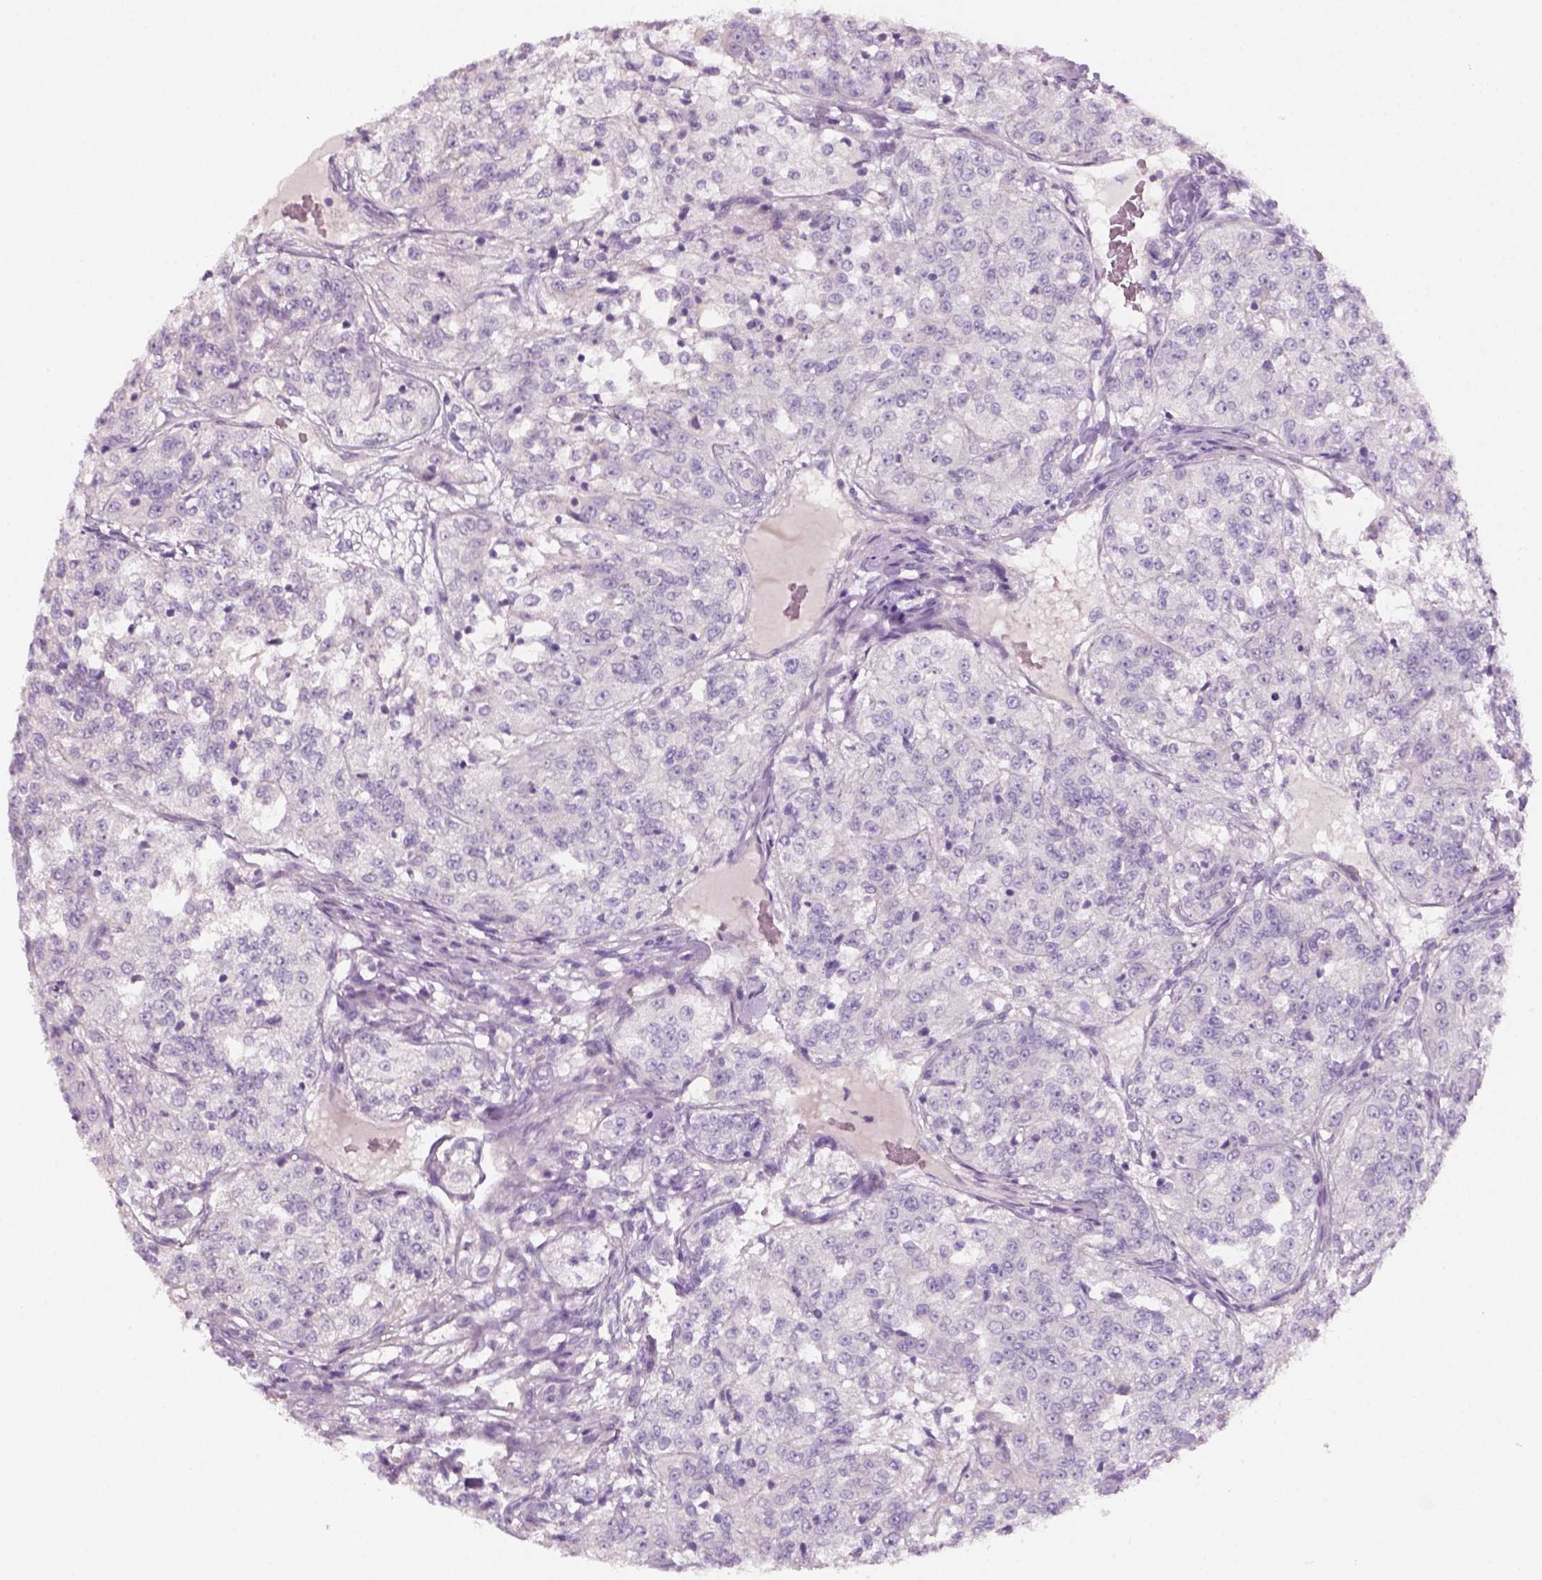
{"staining": {"intensity": "negative", "quantity": "none", "location": "none"}, "tissue": "renal cancer", "cell_type": "Tumor cells", "image_type": "cancer", "snomed": [{"axis": "morphology", "description": "Adenocarcinoma, NOS"}, {"axis": "topography", "description": "Kidney"}], "caption": "Immunohistochemistry (IHC) image of neoplastic tissue: human renal adenocarcinoma stained with DAB (3,3'-diaminobenzidine) shows no significant protein staining in tumor cells. (Immunohistochemistry, brightfield microscopy, high magnification).", "gene": "KRT25", "patient": {"sex": "female", "age": 63}}